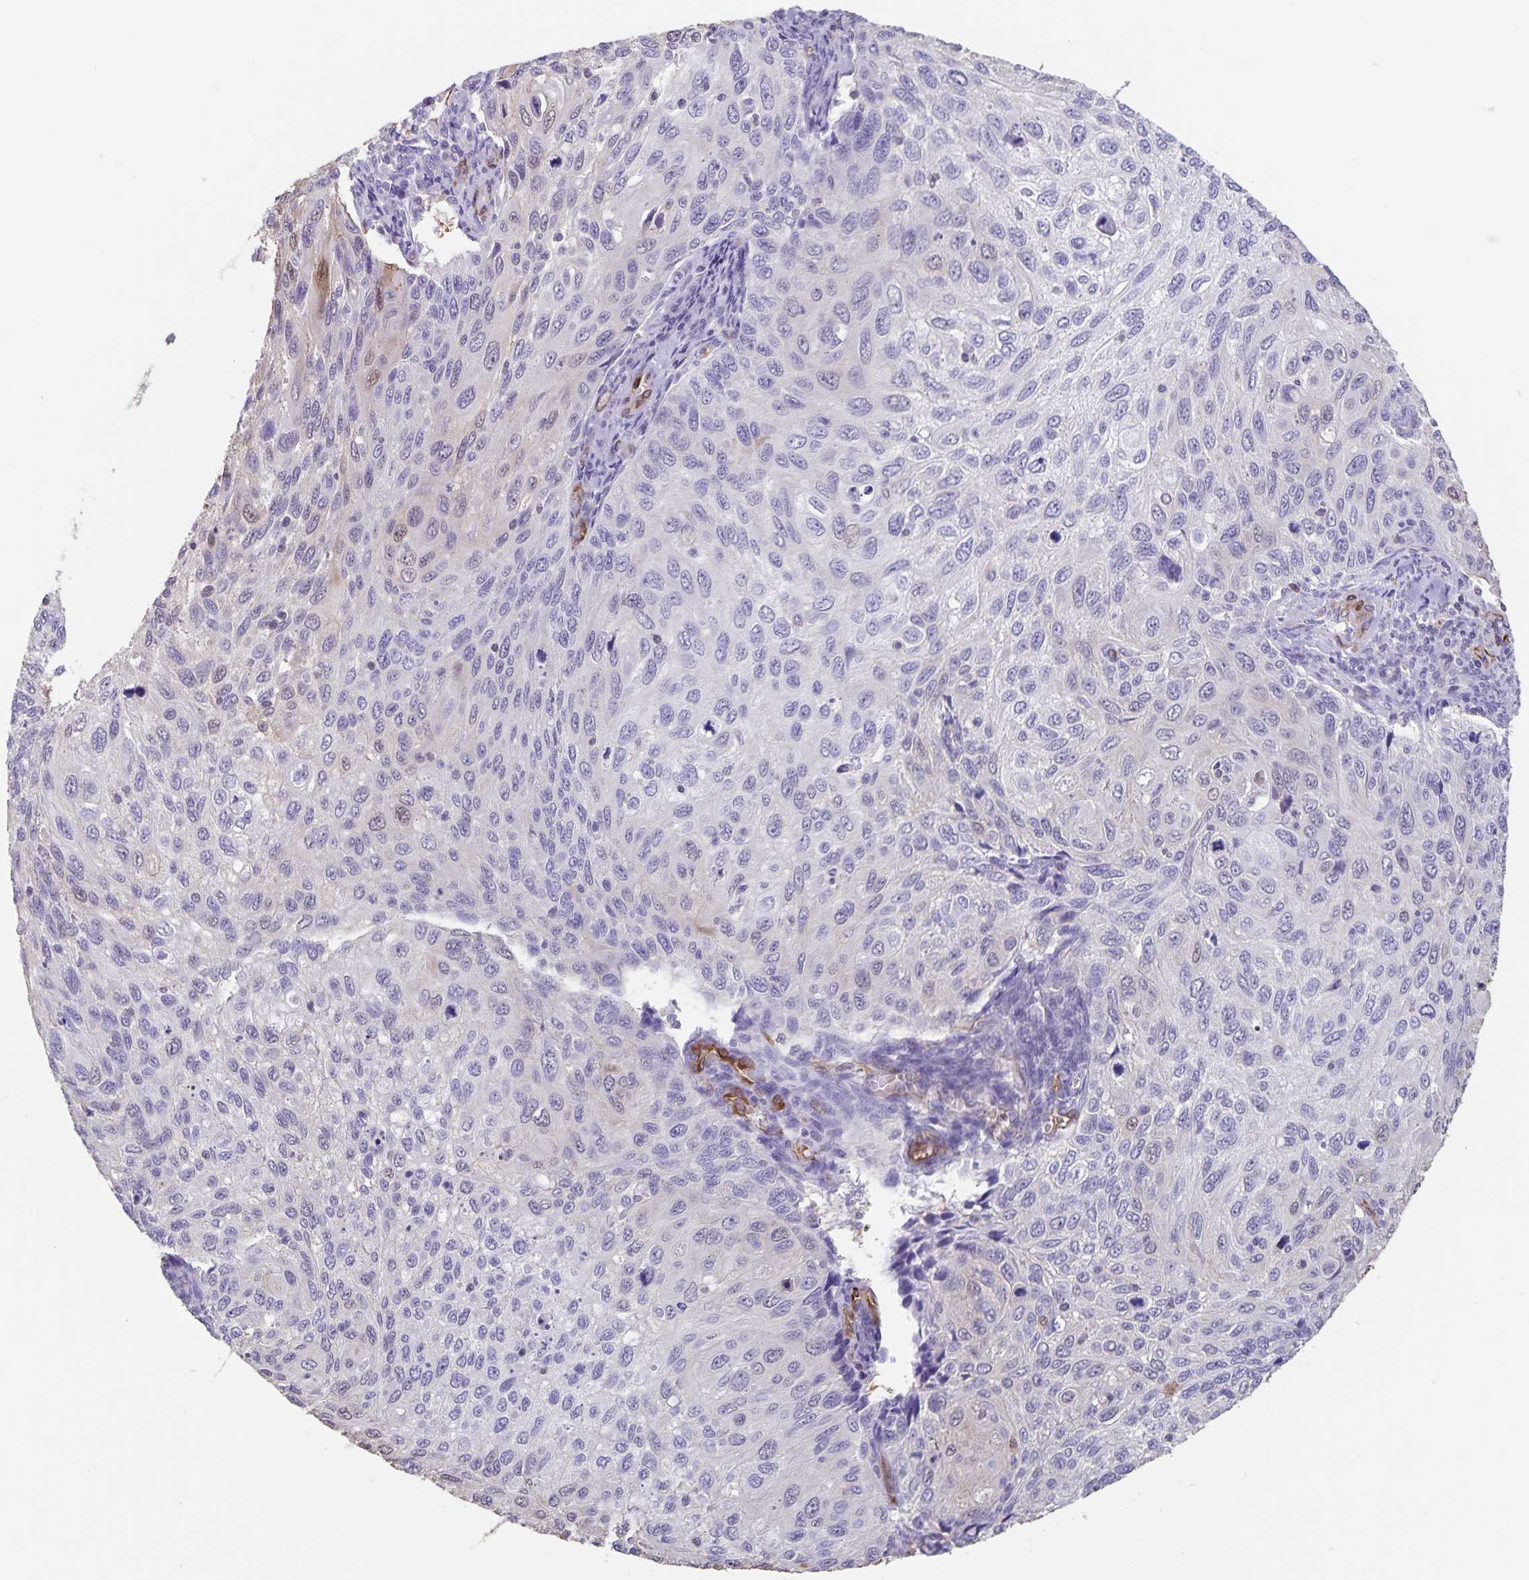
{"staining": {"intensity": "negative", "quantity": "none", "location": "none"}, "tissue": "cervical cancer", "cell_type": "Tumor cells", "image_type": "cancer", "snomed": [{"axis": "morphology", "description": "Squamous cell carcinoma, NOS"}, {"axis": "topography", "description": "Cervix"}], "caption": "A high-resolution image shows immunohistochemistry staining of cervical cancer, which shows no significant positivity in tumor cells.", "gene": "SYNM", "patient": {"sex": "female", "age": 70}}